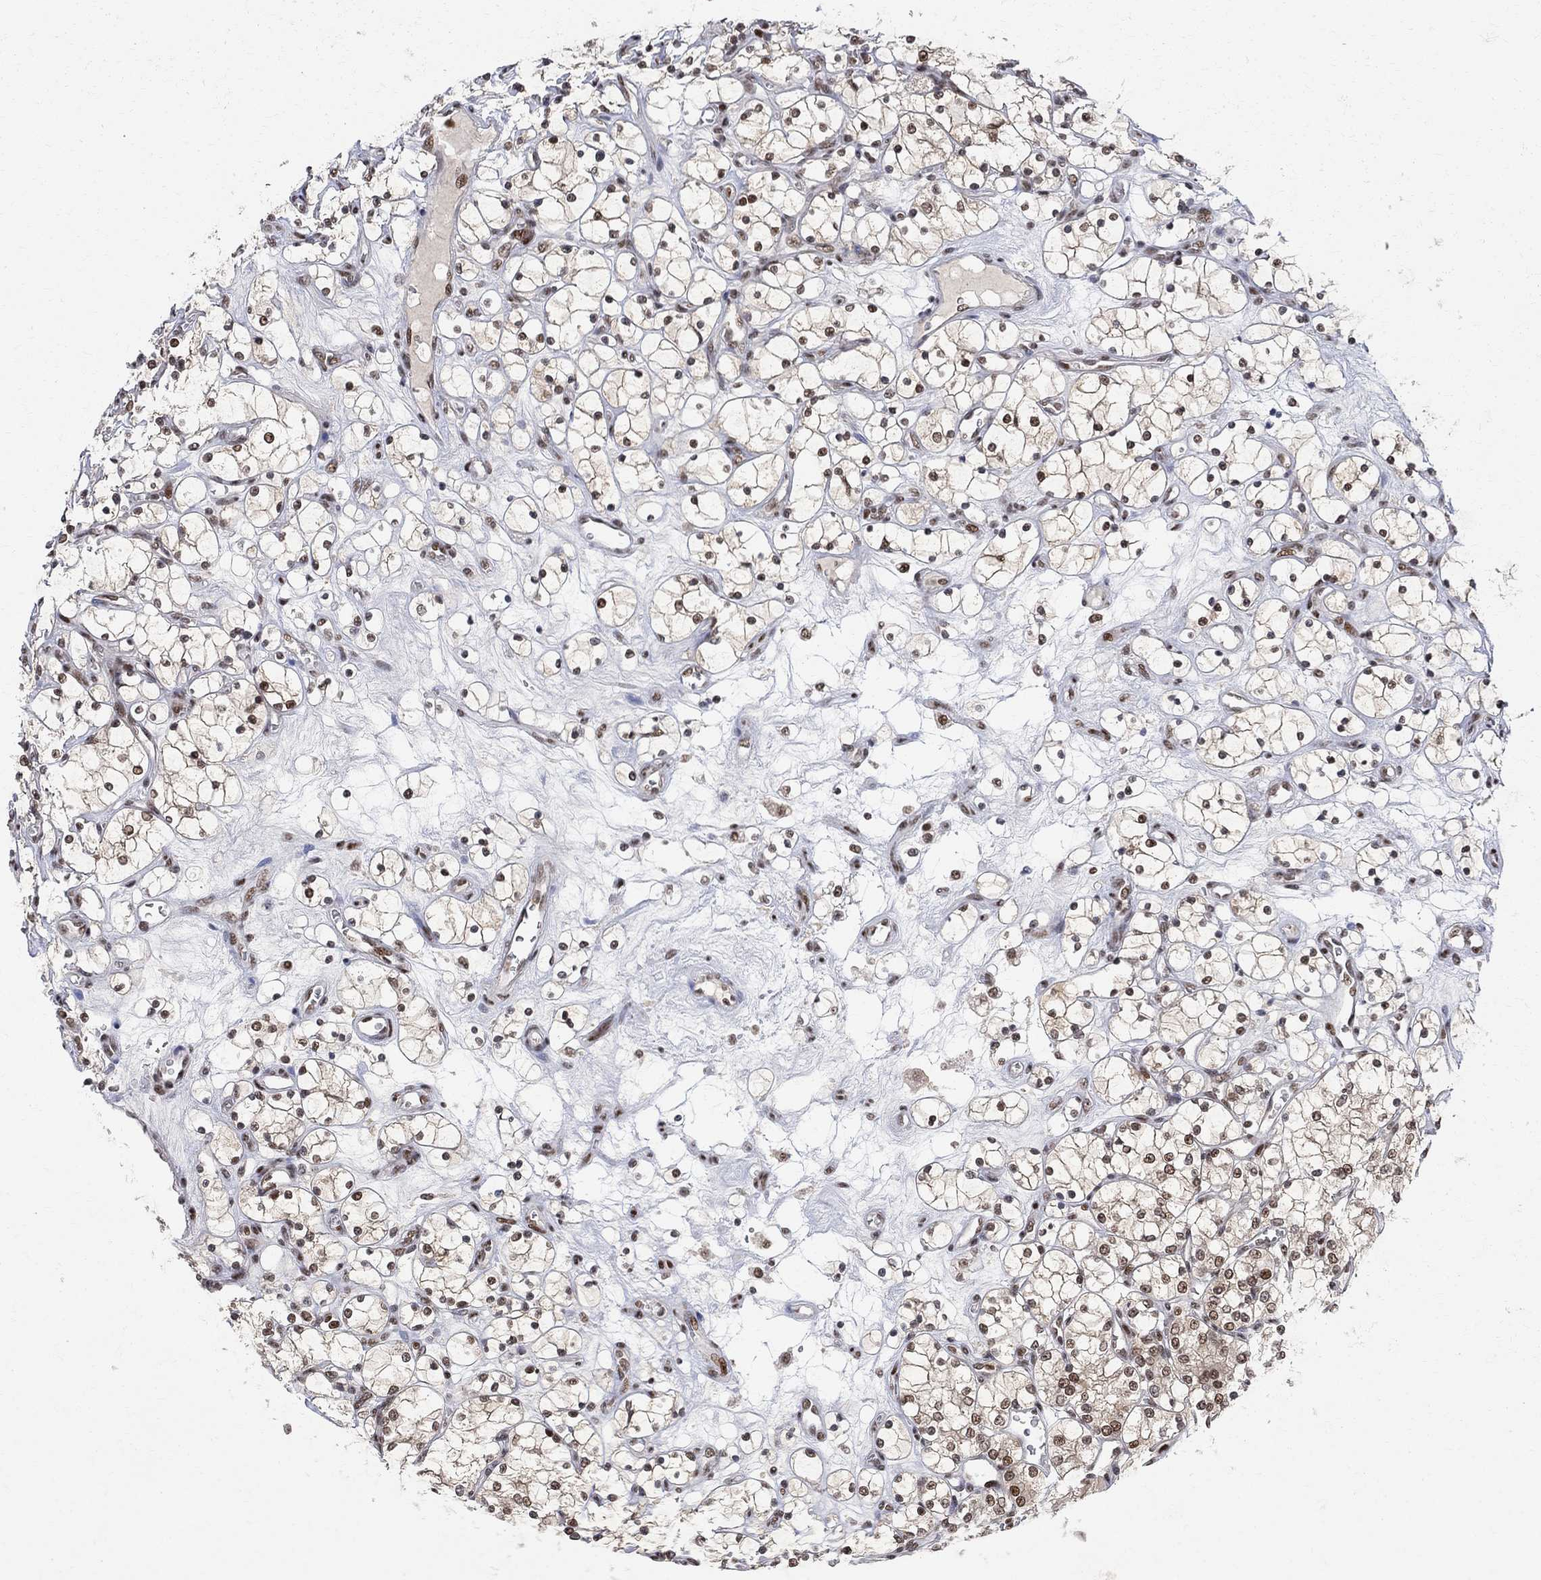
{"staining": {"intensity": "moderate", "quantity": ">75%", "location": "nuclear"}, "tissue": "renal cancer", "cell_type": "Tumor cells", "image_type": "cancer", "snomed": [{"axis": "morphology", "description": "Adenocarcinoma, NOS"}, {"axis": "topography", "description": "Kidney"}], "caption": "An IHC micrograph of neoplastic tissue is shown. Protein staining in brown labels moderate nuclear positivity in renal cancer (adenocarcinoma) within tumor cells. (Stains: DAB (3,3'-diaminobenzidine) in brown, nuclei in blue, Microscopy: brightfield microscopy at high magnification).", "gene": "E4F1", "patient": {"sex": "female", "age": 69}}